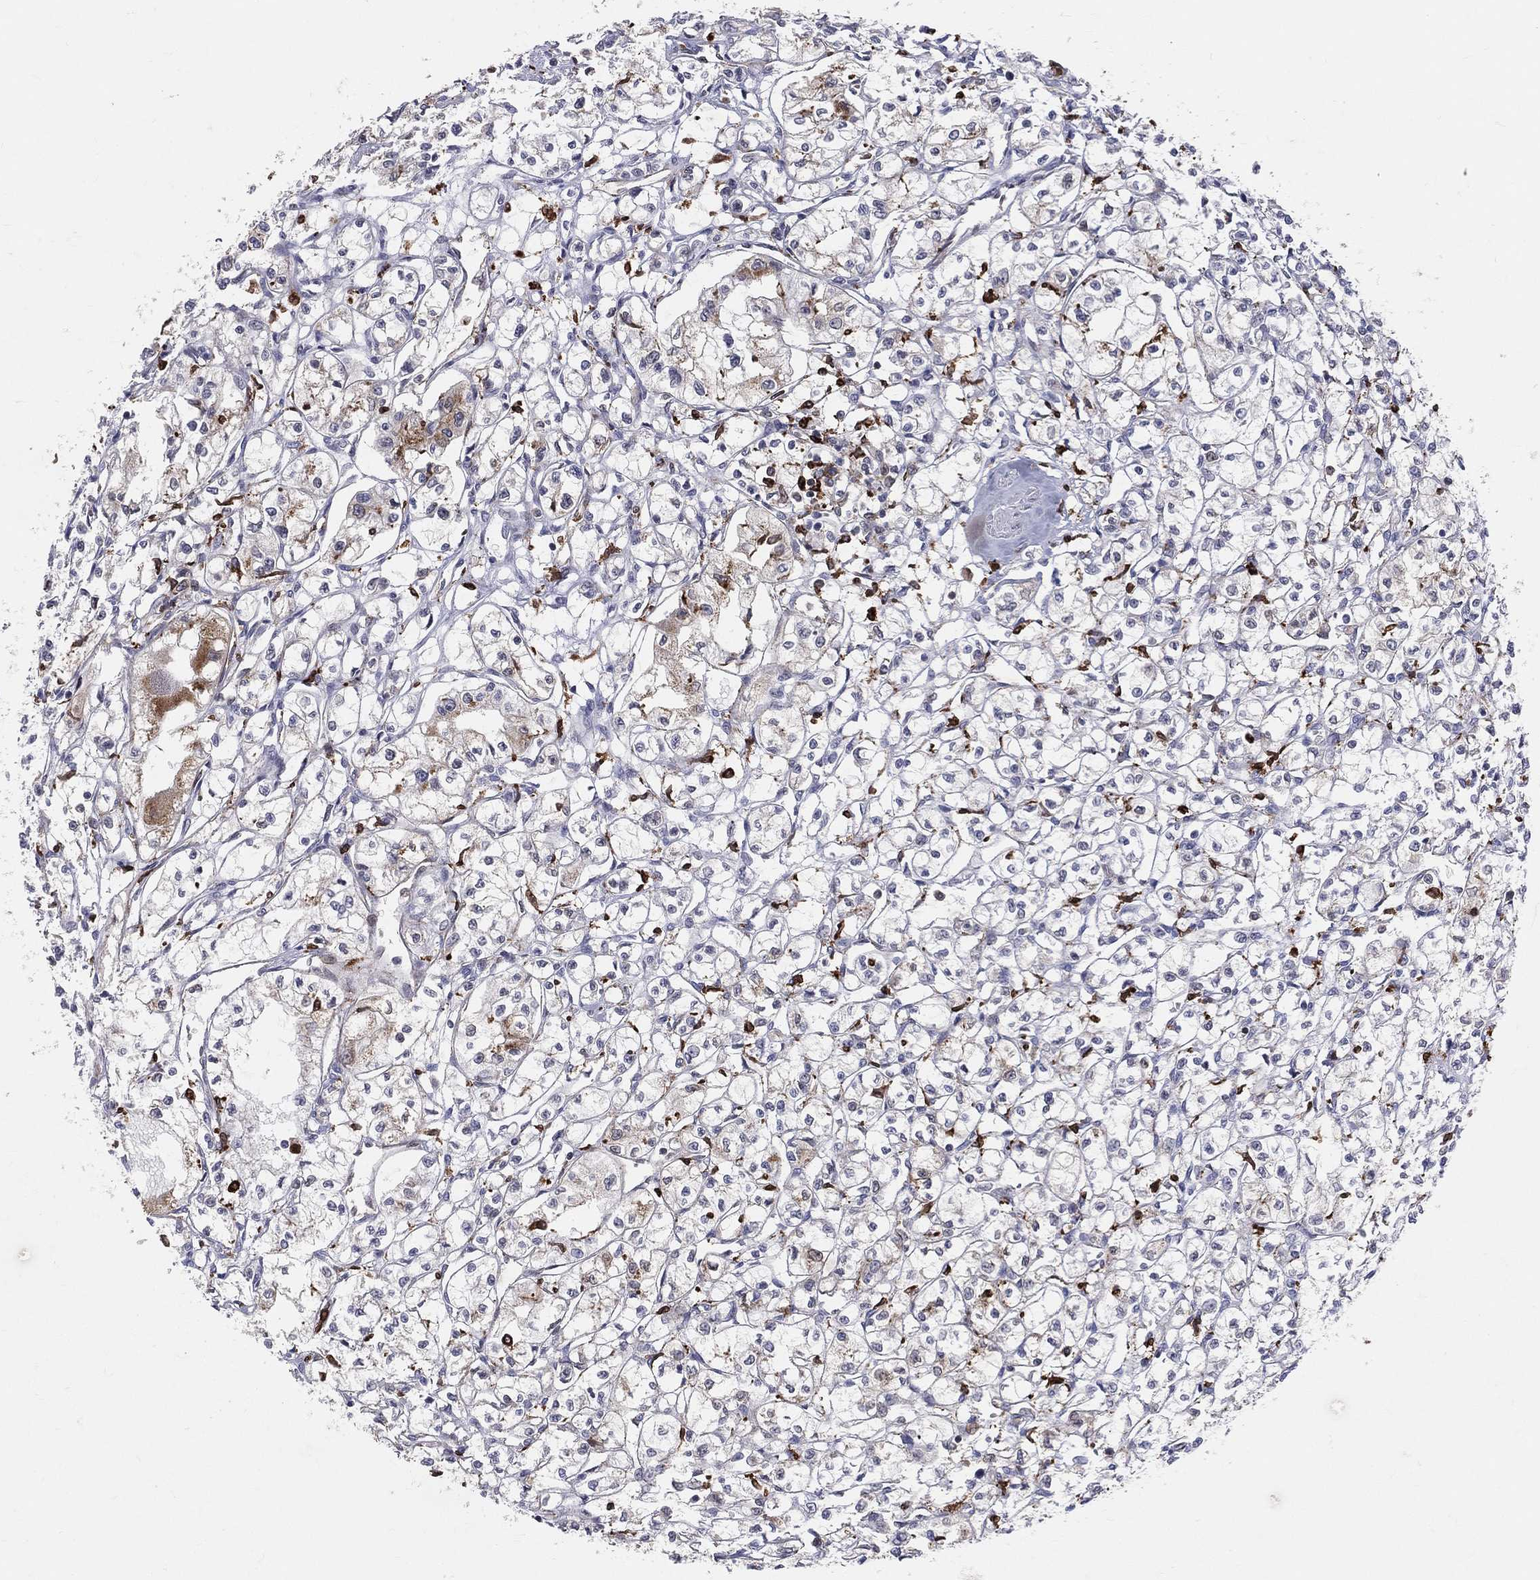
{"staining": {"intensity": "moderate", "quantity": "<25%", "location": "cytoplasmic/membranous"}, "tissue": "renal cancer", "cell_type": "Tumor cells", "image_type": "cancer", "snomed": [{"axis": "morphology", "description": "Adenocarcinoma, NOS"}, {"axis": "topography", "description": "Kidney"}], "caption": "Human adenocarcinoma (renal) stained for a protein (brown) shows moderate cytoplasmic/membranous positive staining in about <25% of tumor cells.", "gene": "CD74", "patient": {"sex": "male", "age": 56}}